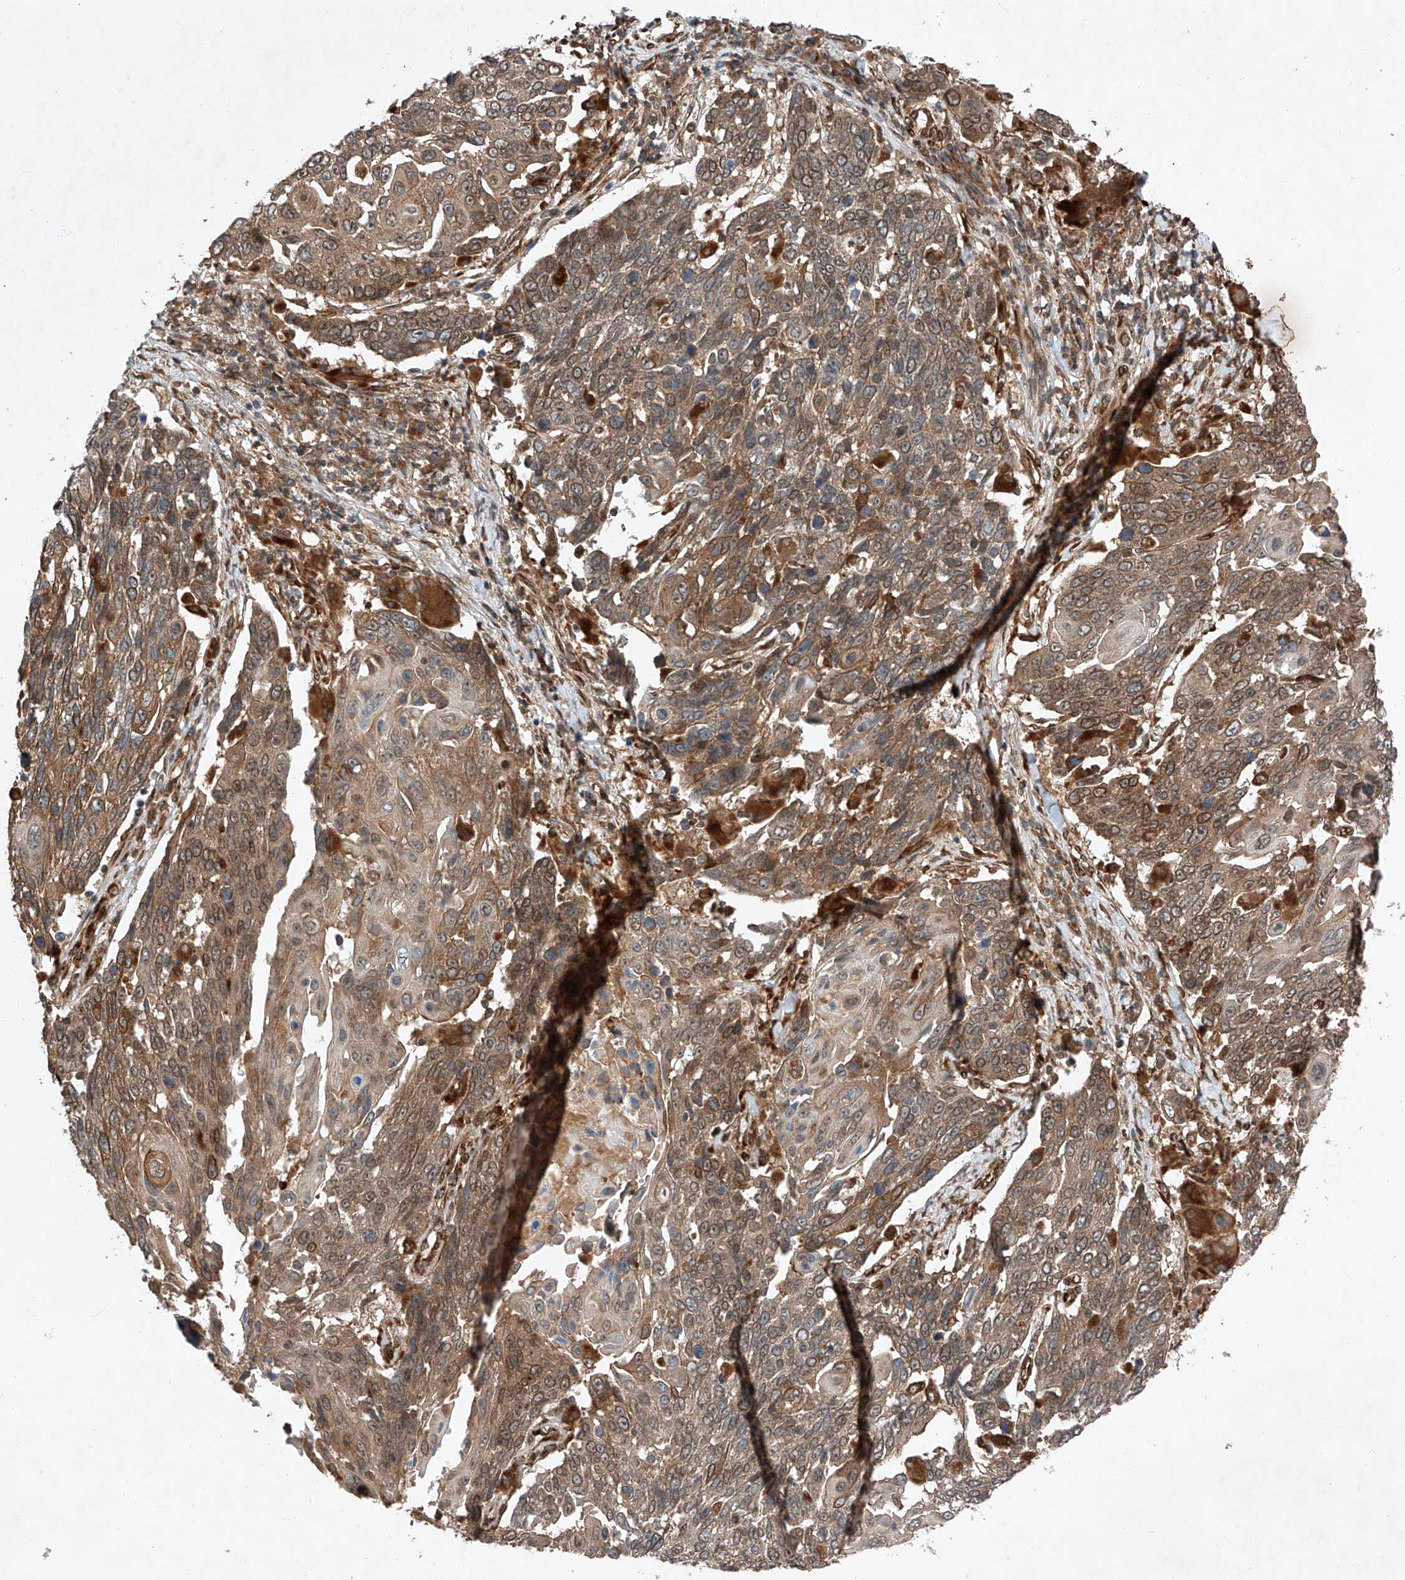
{"staining": {"intensity": "moderate", "quantity": "25%-75%", "location": "cytoplasmic/membranous,nuclear"}, "tissue": "lung cancer", "cell_type": "Tumor cells", "image_type": "cancer", "snomed": [{"axis": "morphology", "description": "Squamous cell carcinoma, NOS"}, {"axis": "topography", "description": "Lung"}], "caption": "A photomicrograph of human lung squamous cell carcinoma stained for a protein shows moderate cytoplasmic/membranous and nuclear brown staining in tumor cells. (Stains: DAB (3,3'-diaminobenzidine) in brown, nuclei in blue, Microscopy: brightfield microscopy at high magnification).", "gene": "ZFP28", "patient": {"sex": "male", "age": 66}}